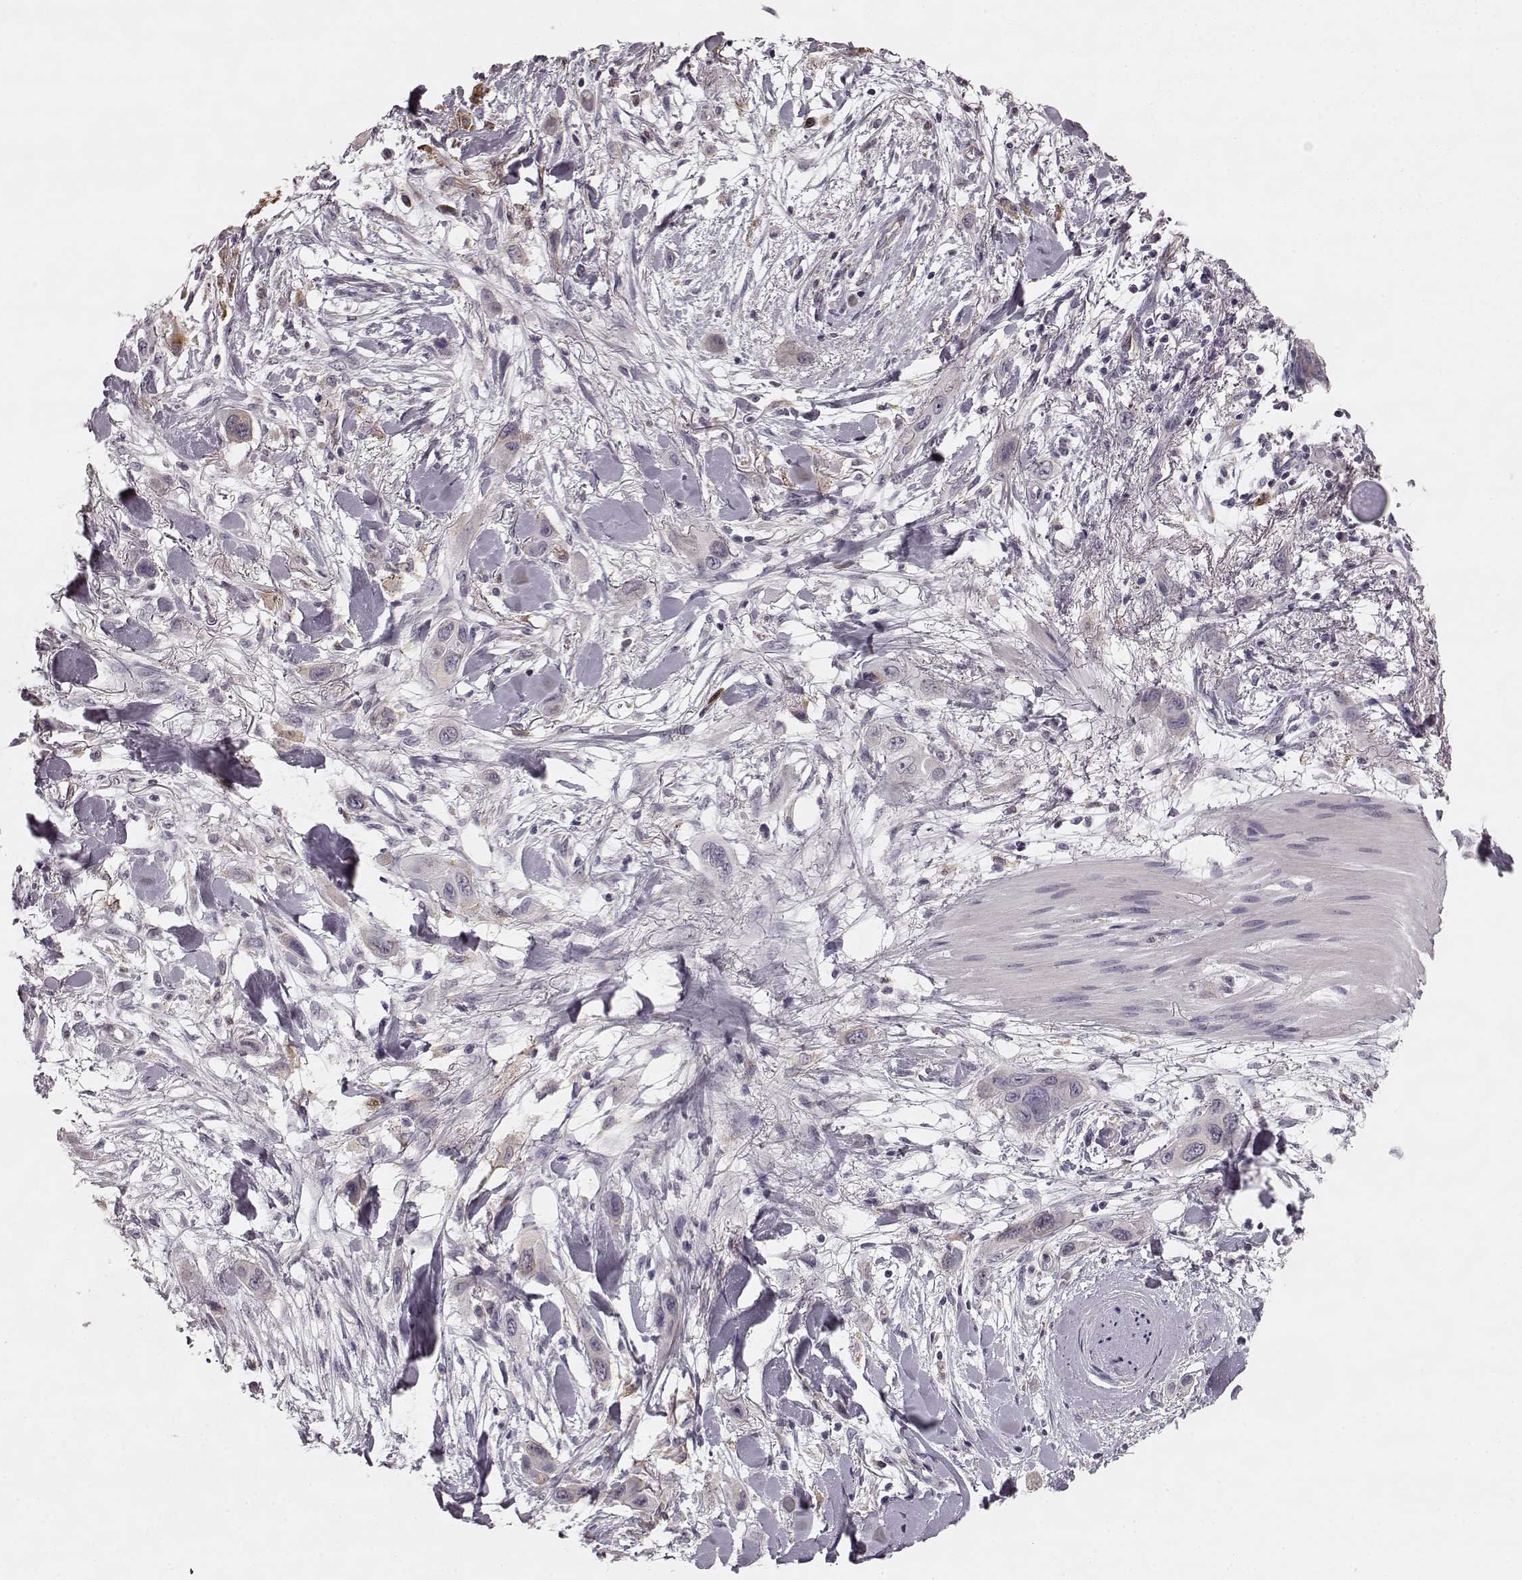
{"staining": {"intensity": "weak", "quantity": "<25%", "location": "cytoplasmic/membranous"}, "tissue": "skin cancer", "cell_type": "Tumor cells", "image_type": "cancer", "snomed": [{"axis": "morphology", "description": "Squamous cell carcinoma, NOS"}, {"axis": "topography", "description": "Skin"}], "caption": "Tumor cells show no significant protein expression in skin squamous cell carcinoma.", "gene": "HMMR", "patient": {"sex": "male", "age": 79}}